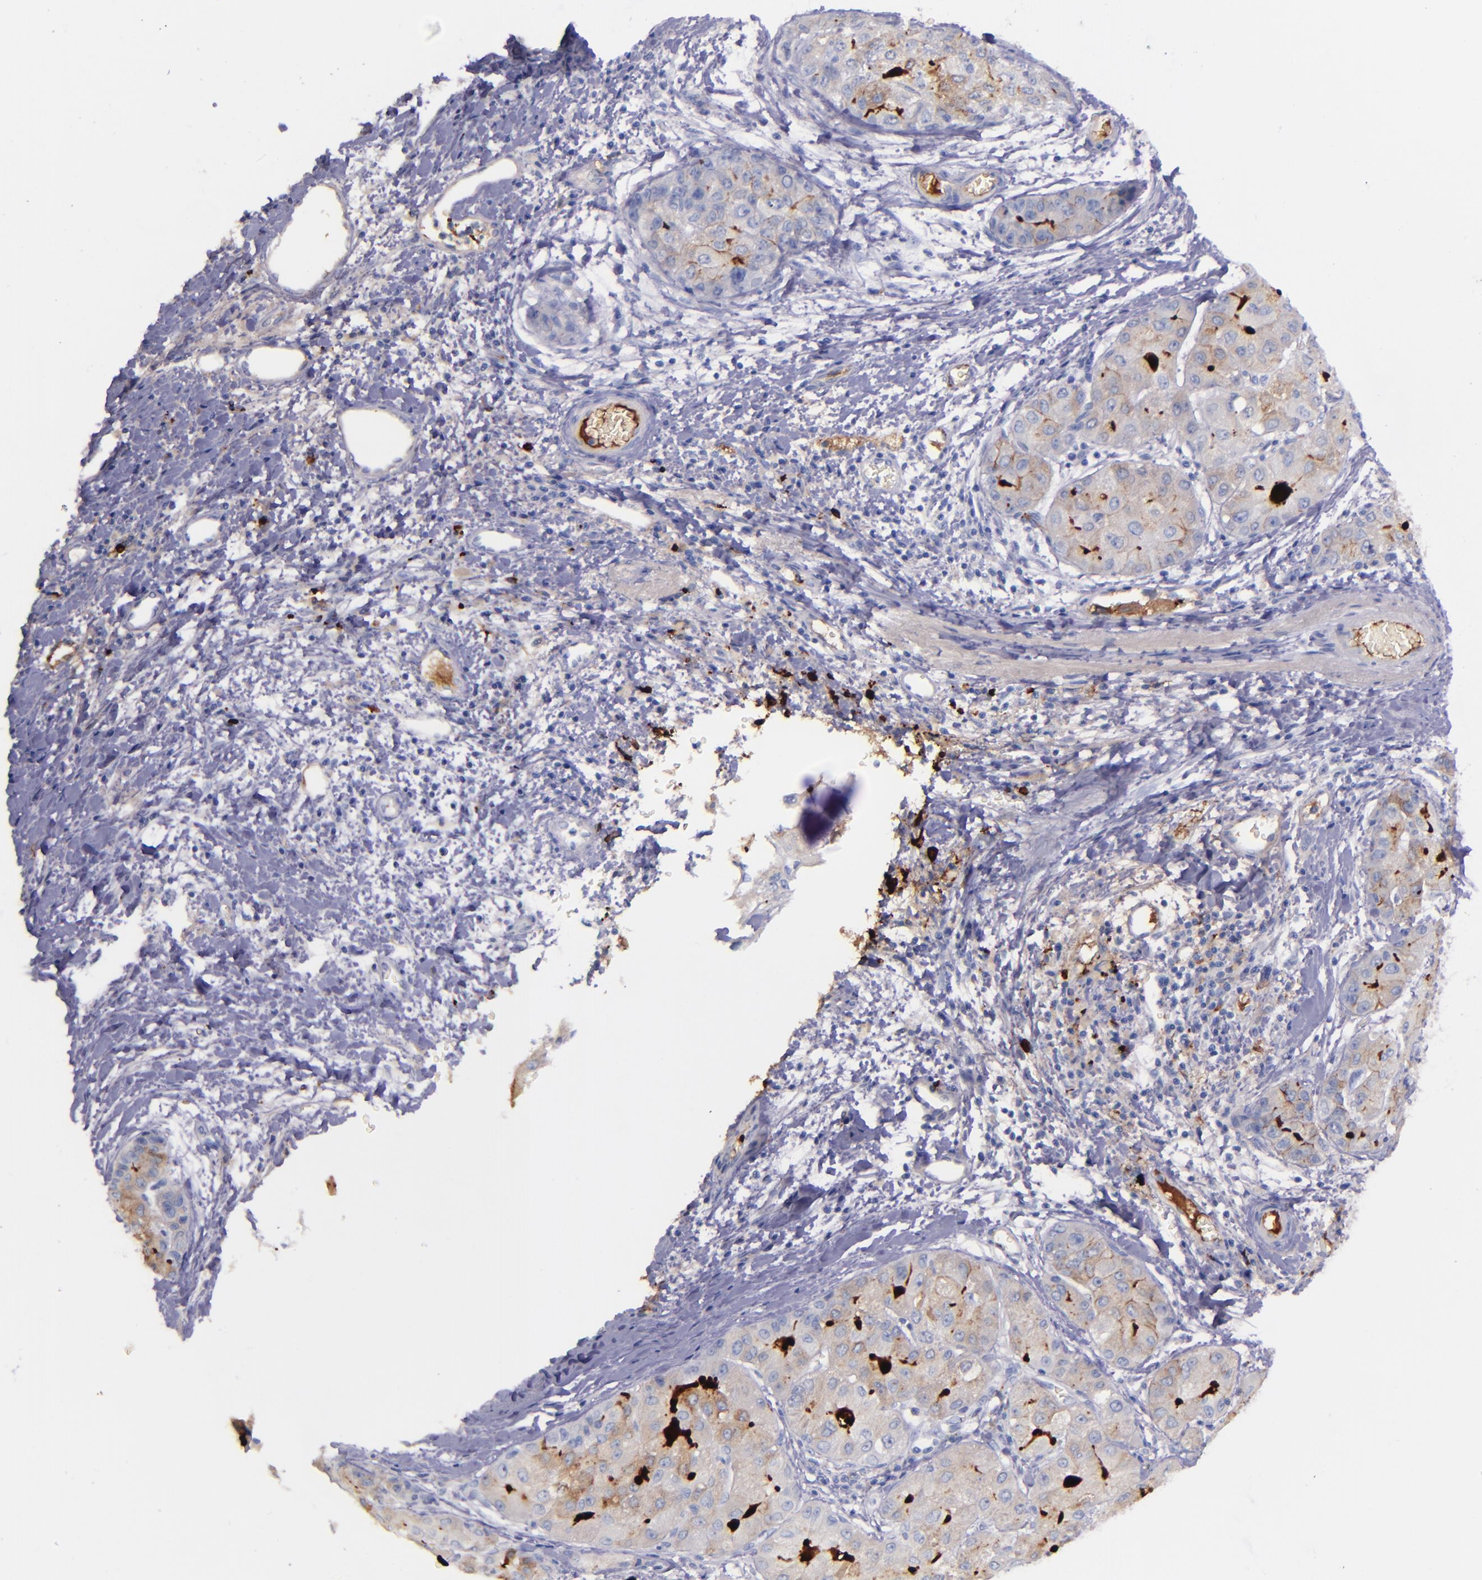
{"staining": {"intensity": "moderate", "quantity": ">75%", "location": "cytoplasmic/membranous"}, "tissue": "liver cancer", "cell_type": "Tumor cells", "image_type": "cancer", "snomed": [{"axis": "morphology", "description": "Carcinoma, Hepatocellular, NOS"}, {"axis": "topography", "description": "Liver"}], "caption": "DAB (3,3'-diaminobenzidine) immunohistochemical staining of human liver cancer exhibits moderate cytoplasmic/membranous protein positivity in about >75% of tumor cells.", "gene": "KNG1", "patient": {"sex": "male", "age": 80}}